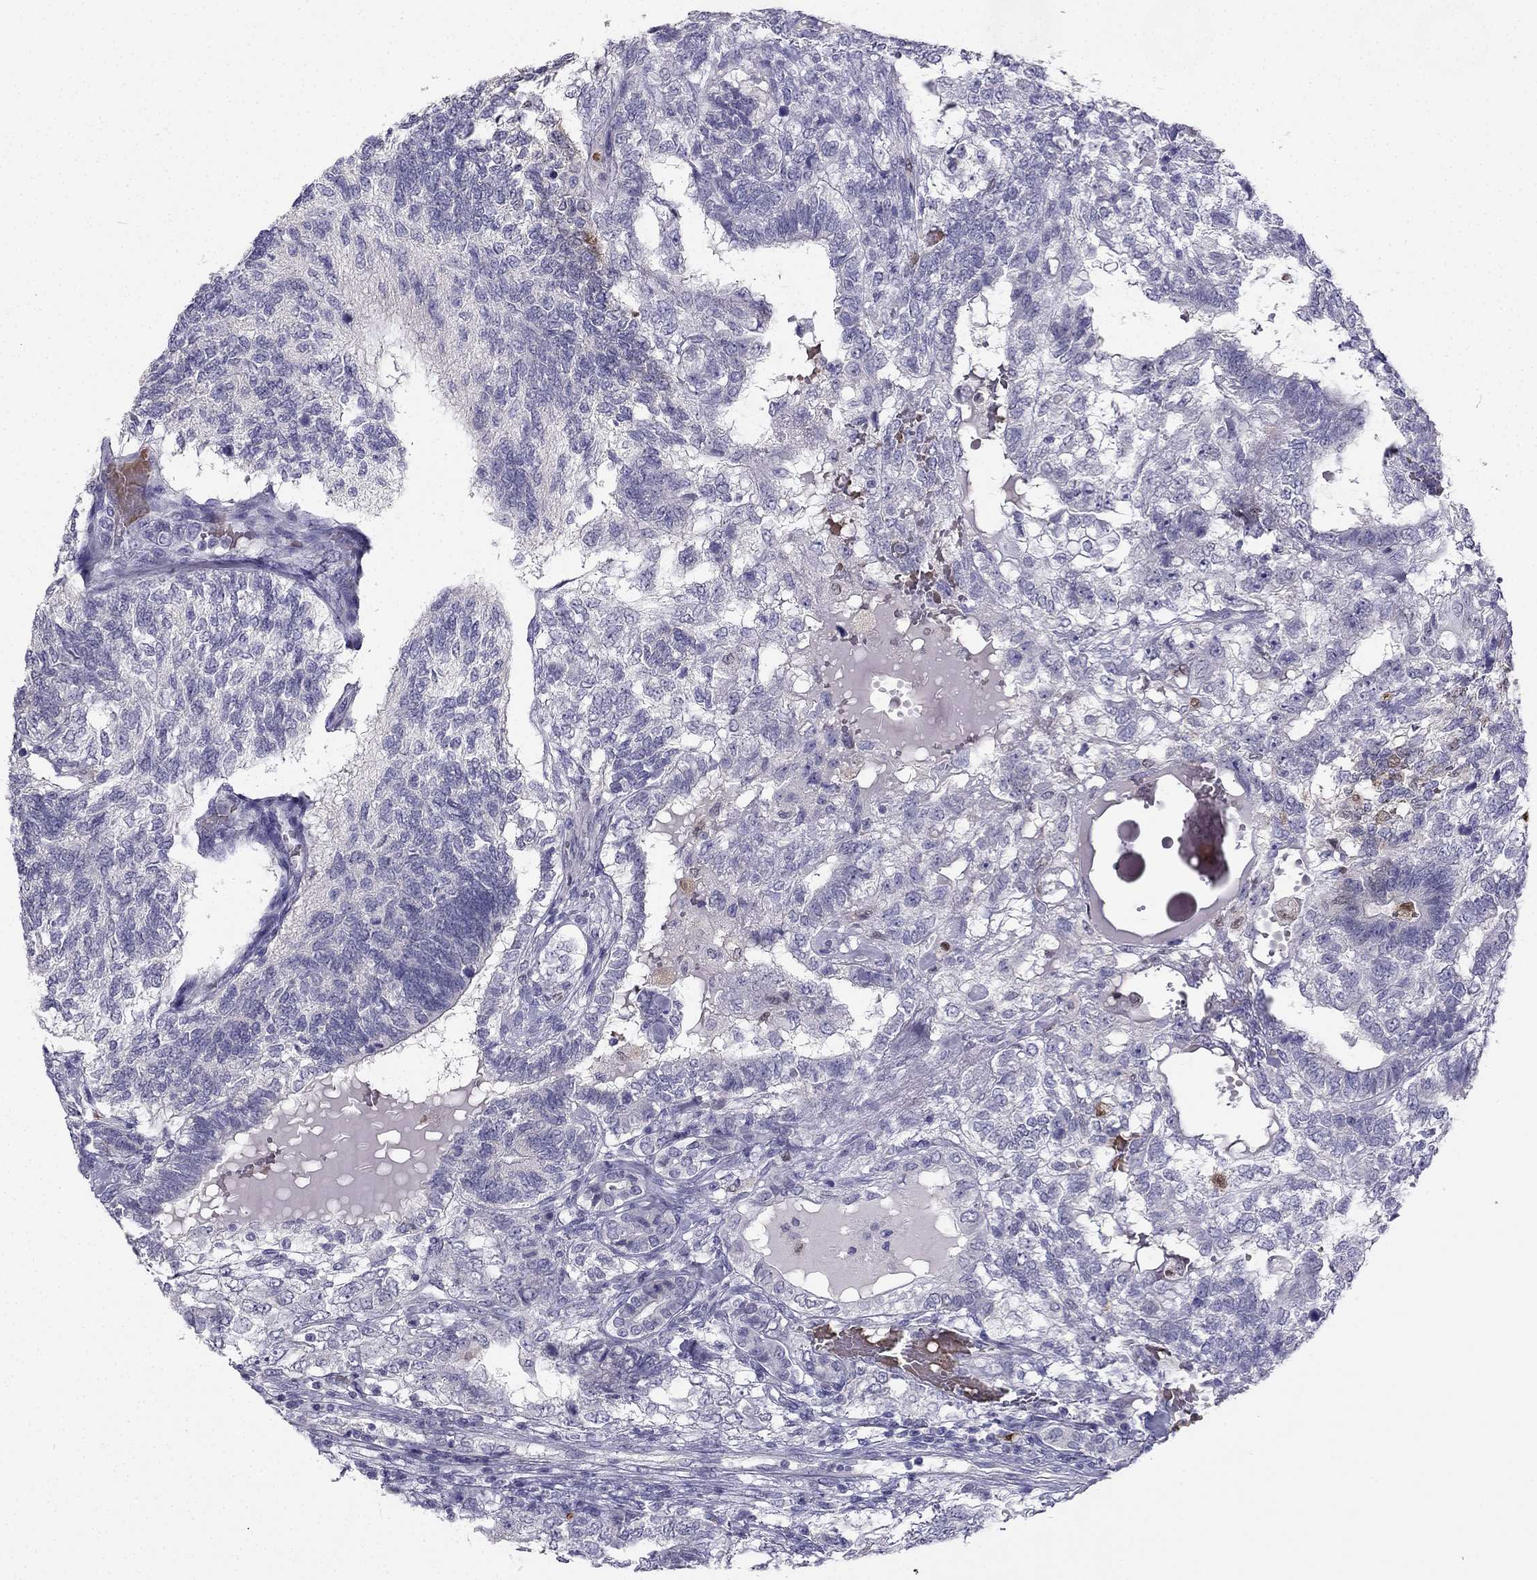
{"staining": {"intensity": "negative", "quantity": "none", "location": "none"}, "tissue": "testis cancer", "cell_type": "Tumor cells", "image_type": "cancer", "snomed": [{"axis": "morphology", "description": "Seminoma, NOS"}, {"axis": "morphology", "description": "Carcinoma, Embryonal, NOS"}, {"axis": "topography", "description": "Testis"}], "caption": "Tumor cells show no significant protein expression in testis cancer (seminoma). (Stains: DAB (3,3'-diaminobenzidine) IHC with hematoxylin counter stain, Microscopy: brightfield microscopy at high magnification).", "gene": "RSPH14", "patient": {"sex": "male", "age": 41}}